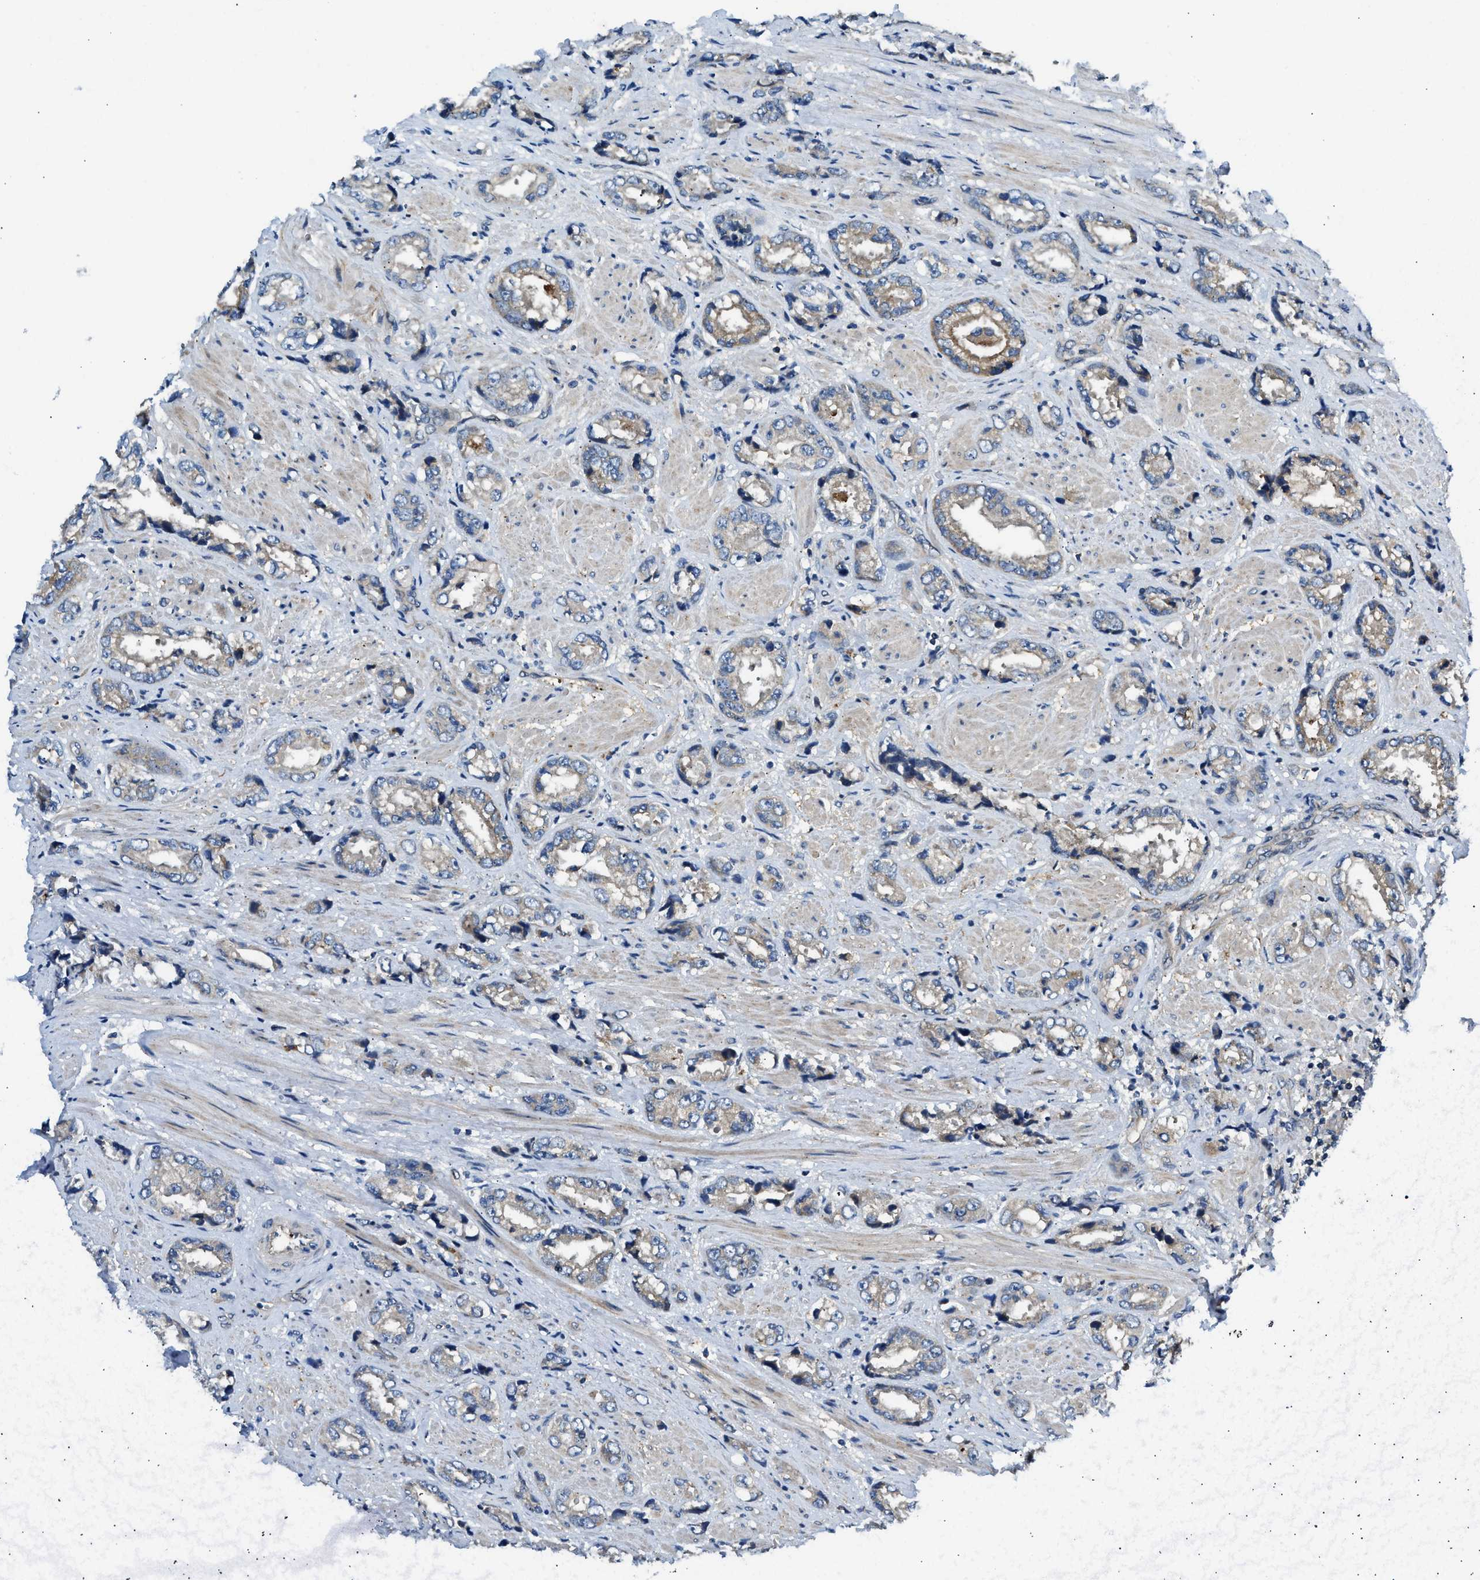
{"staining": {"intensity": "weak", "quantity": ">75%", "location": "cytoplasmic/membranous"}, "tissue": "prostate cancer", "cell_type": "Tumor cells", "image_type": "cancer", "snomed": [{"axis": "morphology", "description": "Adenocarcinoma, High grade"}, {"axis": "topography", "description": "Prostate"}], "caption": "High-grade adenocarcinoma (prostate) was stained to show a protein in brown. There is low levels of weak cytoplasmic/membranous positivity in approximately >75% of tumor cells. Using DAB (3,3'-diaminobenzidine) (brown) and hematoxylin (blue) stains, captured at high magnification using brightfield microscopy.", "gene": "IL3RA", "patient": {"sex": "male", "age": 61}}